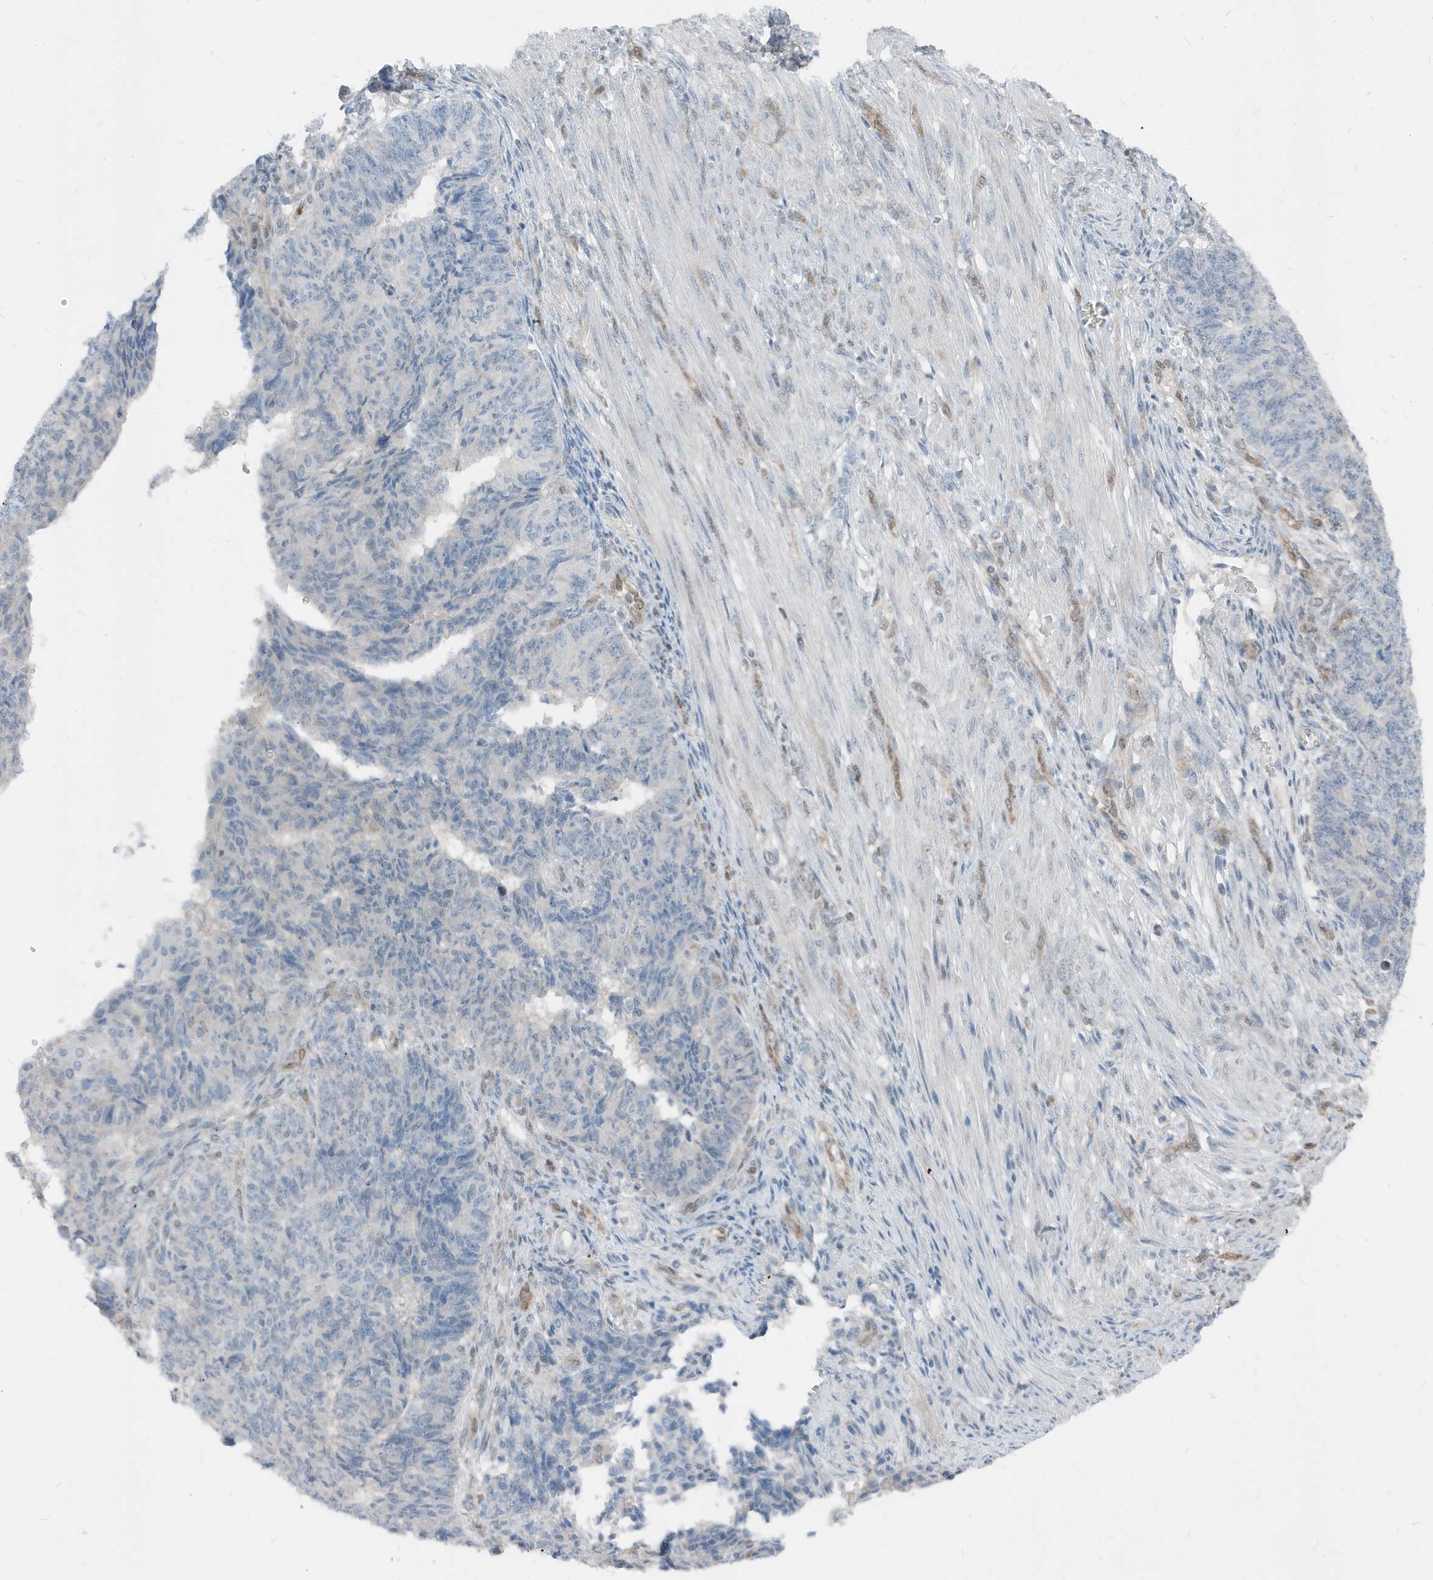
{"staining": {"intensity": "negative", "quantity": "none", "location": "none"}, "tissue": "endometrial cancer", "cell_type": "Tumor cells", "image_type": "cancer", "snomed": [{"axis": "morphology", "description": "Adenocarcinoma, NOS"}, {"axis": "topography", "description": "Endometrium"}], "caption": "A high-resolution image shows IHC staining of endometrial cancer, which reveals no significant expression in tumor cells.", "gene": "NCOA7", "patient": {"sex": "female", "age": 32}}